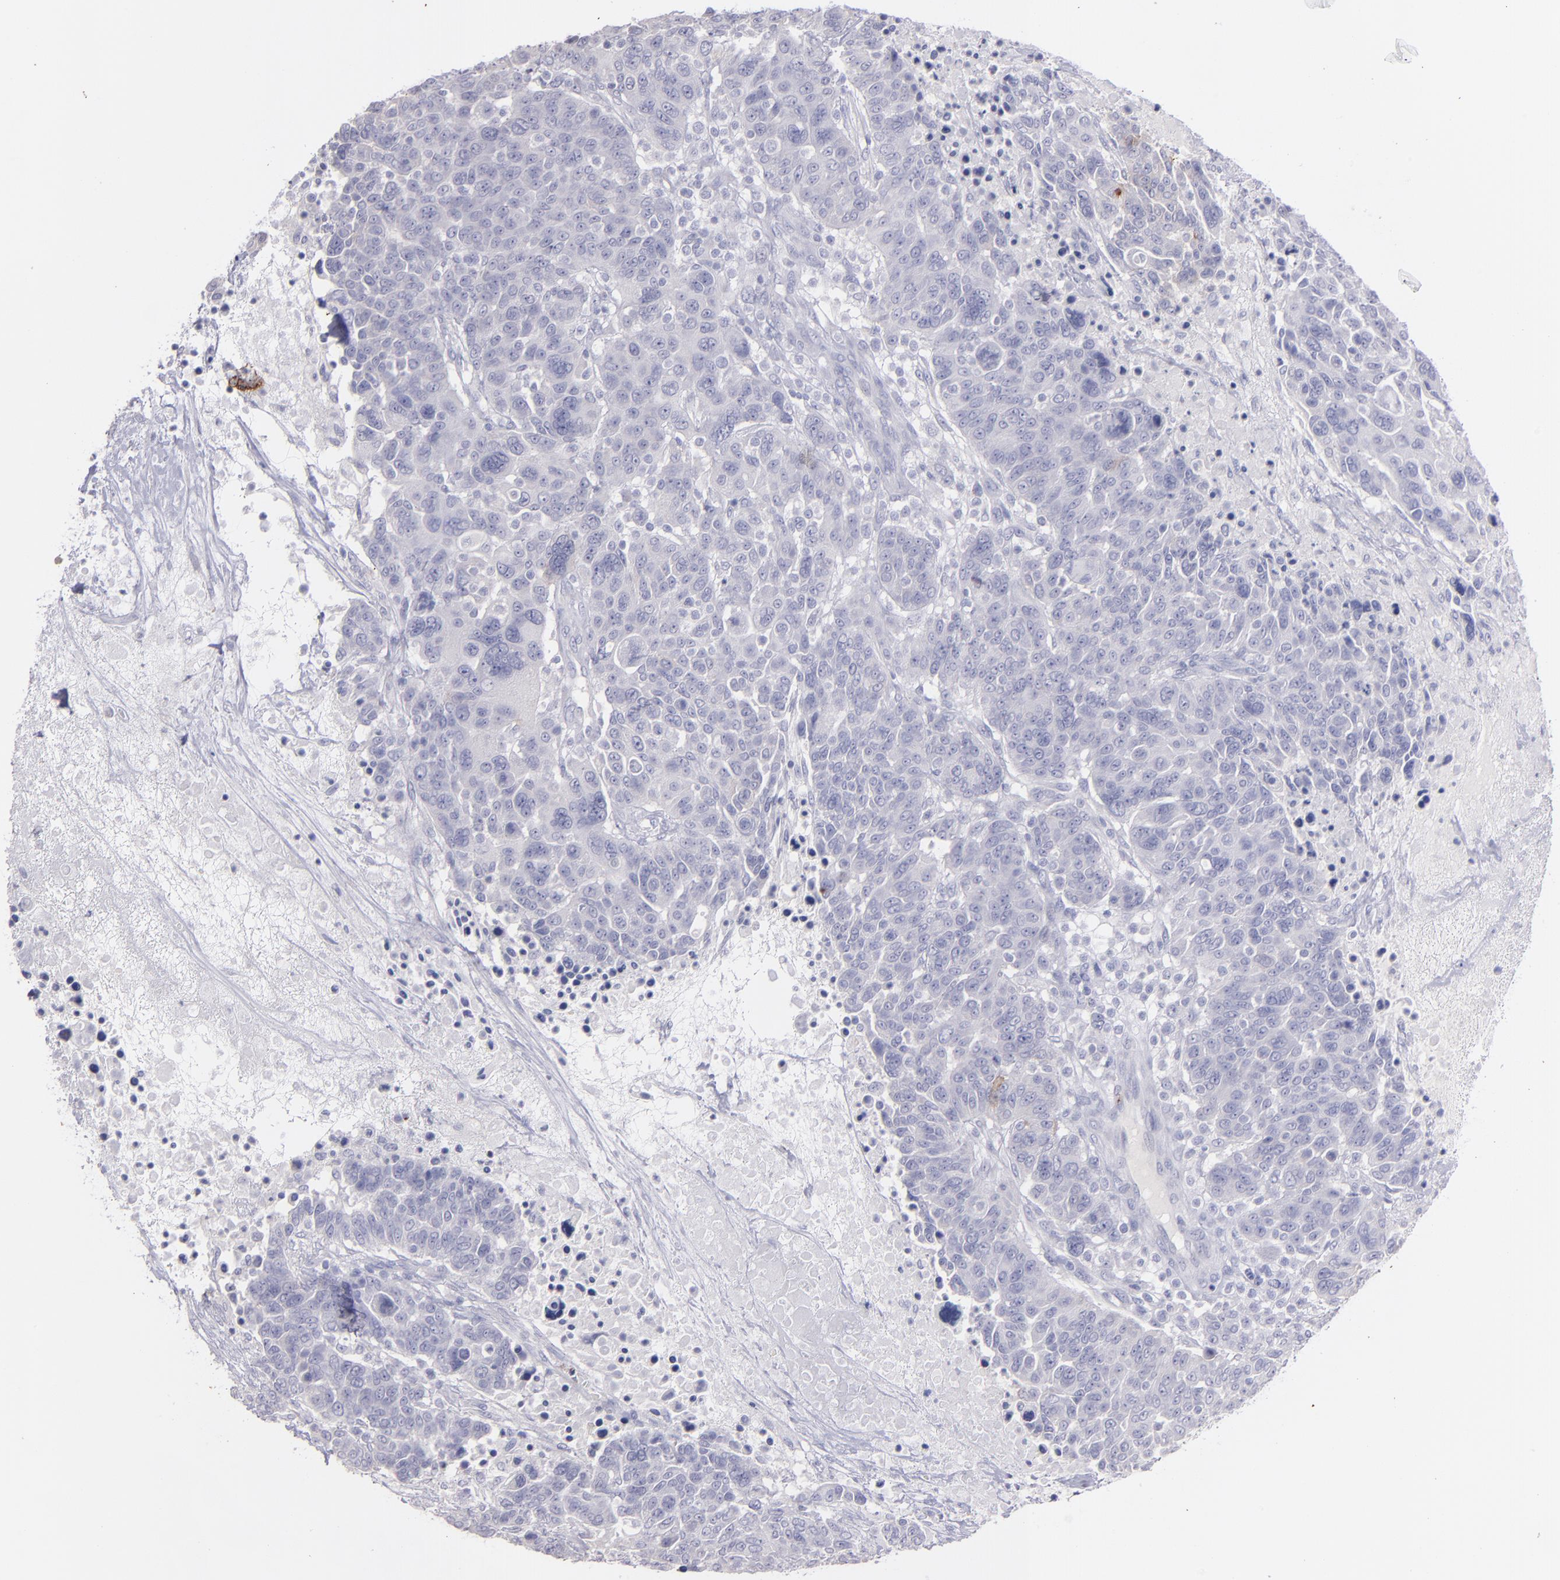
{"staining": {"intensity": "negative", "quantity": "none", "location": "none"}, "tissue": "breast cancer", "cell_type": "Tumor cells", "image_type": "cancer", "snomed": [{"axis": "morphology", "description": "Duct carcinoma"}, {"axis": "topography", "description": "Breast"}], "caption": "Tumor cells show no significant protein staining in intraductal carcinoma (breast). The staining is performed using DAB (3,3'-diaminobenzidine) brown chromogen with nuclei counter-stained in using hematoxylin.", "gene": "SNAP25", "patient": {"sex": "female", "age": 37}}